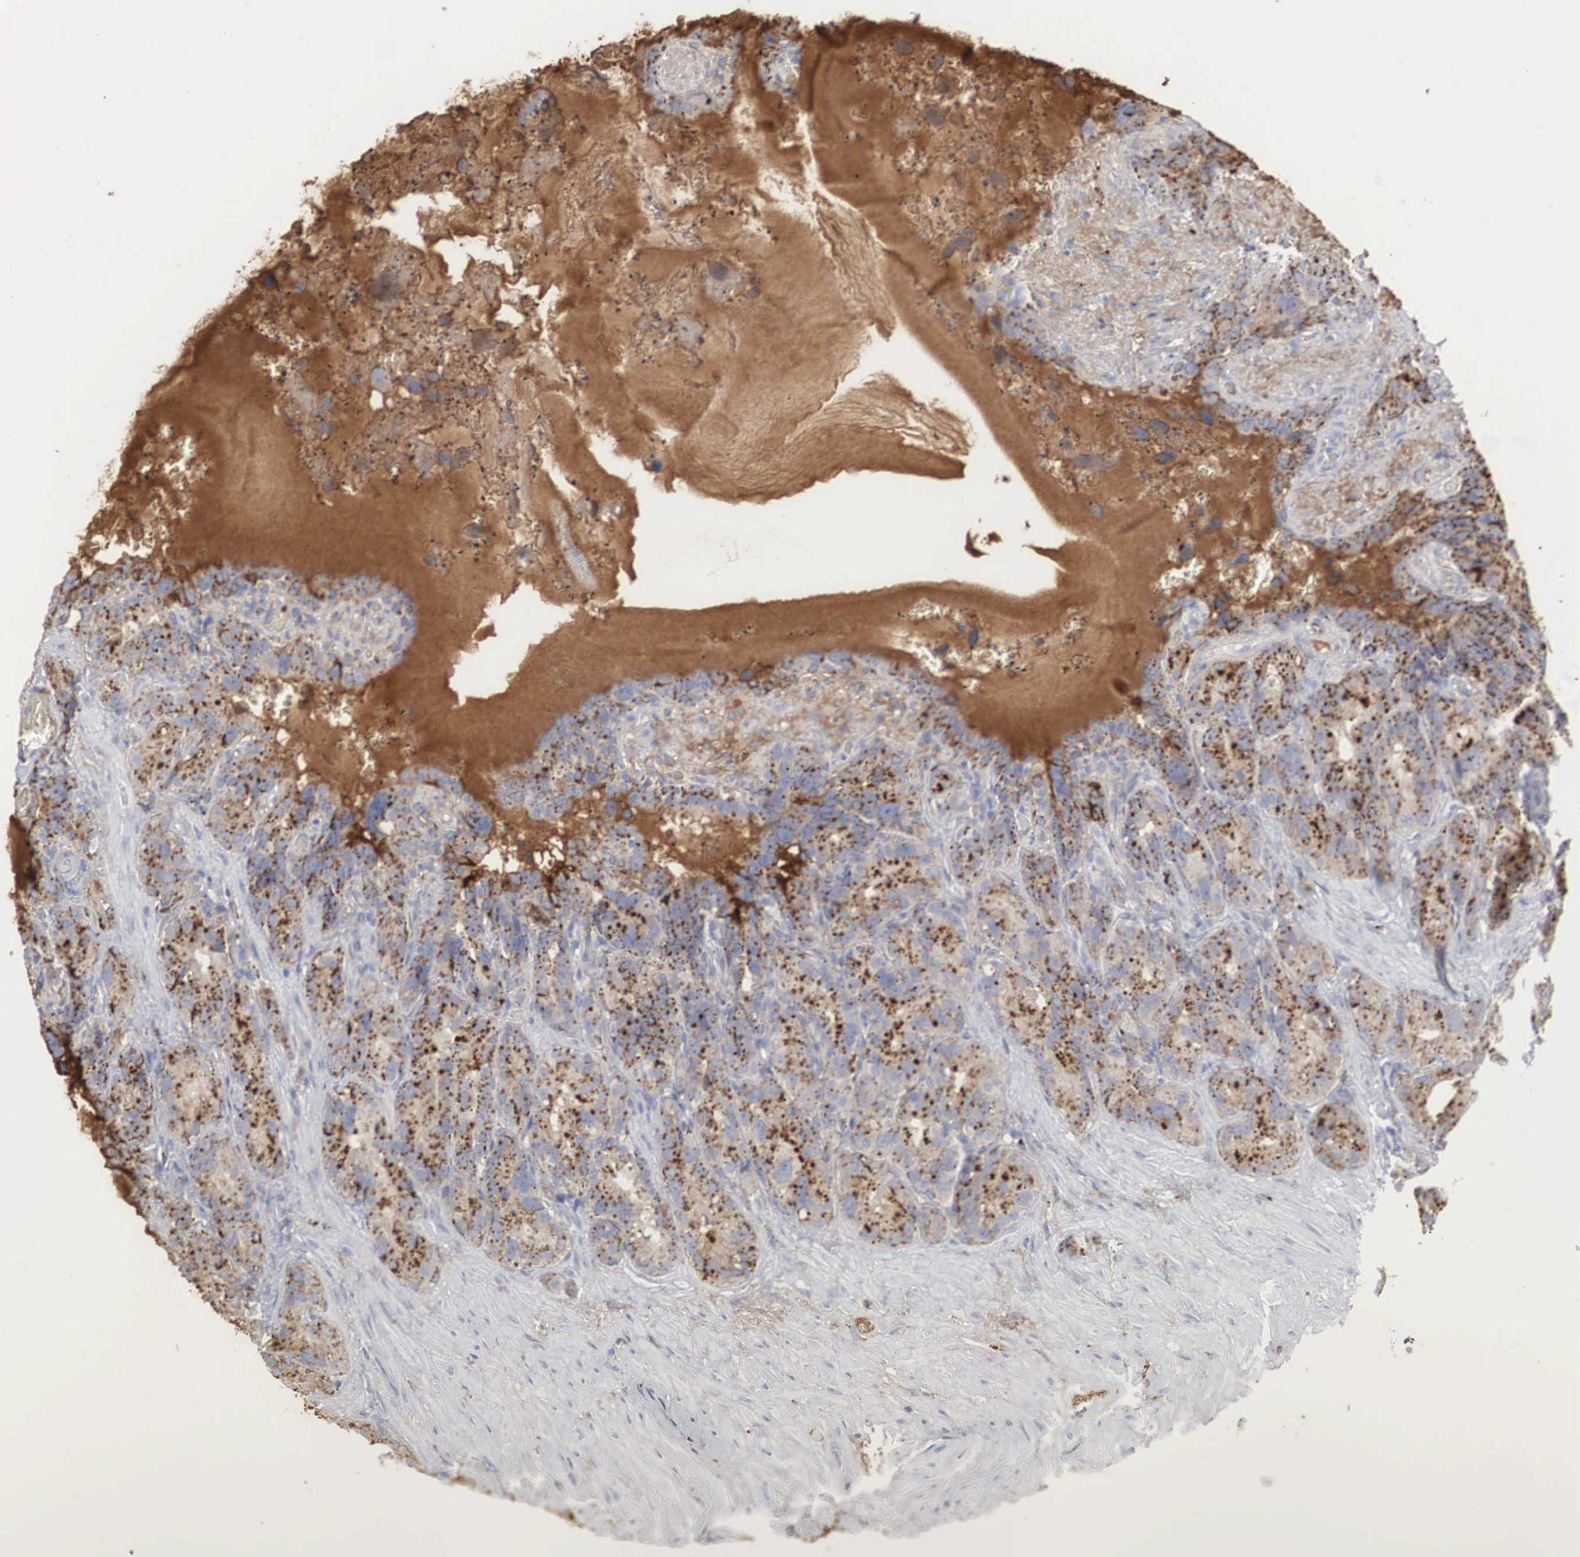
{"staining": {"intensity": "strong", "quantity": ">75%", "location": "cytoplasmic/membranous"}, "tissue": "seminal vesicle", "cell_type": "Glandular cells", "image_type": "normal", "snomed": [{"axis": "morphology", "description": "Normal tissue, NOS"}, {"axis": "topography", "description": "Seminal veicle"}], "caption": "Glandular cells demonstrate high levels of strong cytoplasmic/membranous staining in about >75% of cells in unremarkable human seminal vesicle. (IHC, brightfield microscopy, high magnification).", "gene": "LGALS3BP", "patient": {"sex": "male", "age": 63}}